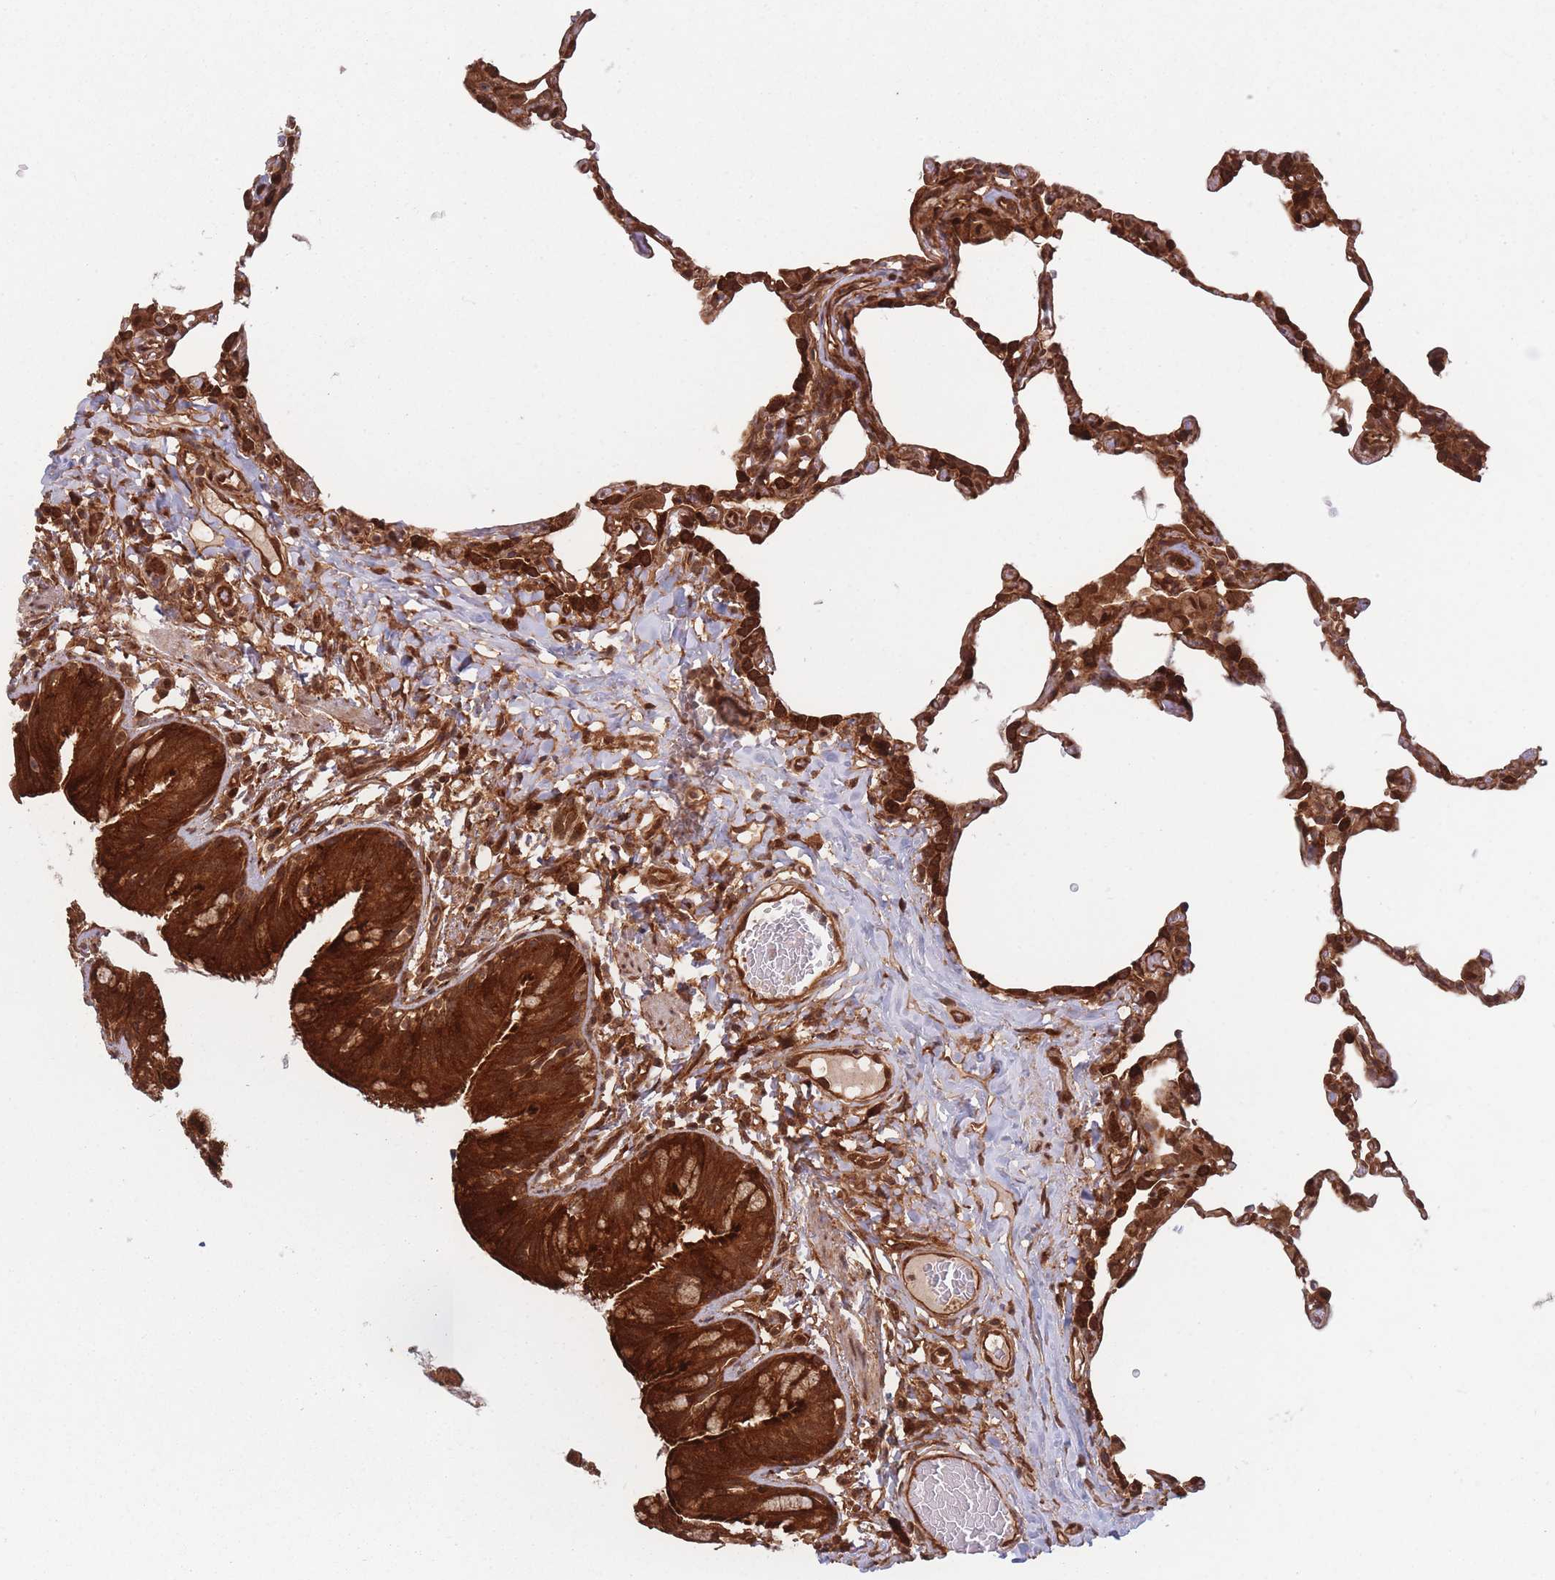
{"staining": {"intensity": "strong", "quantity": ">75%", "location": "cytoplasmic/membranous"}, "tissue": "lung", "cell_type": "Alveolar cells", "image_type": "normal", "snomed": [{"axis": "morphology", "description": "Normal tissue, NOS"}, {"axis": "topography", "description": "Lung"}], "caption": "Immunohistochemistry (IHC) (DAB) staining of benign lung exhibits strong cytoplasmic/membranous protein positivity in about >75% of alveolar cells. Nuclei are stained in blue.", "gene": "PODXL2", "patient": {"sex": "female", "age": 57}}